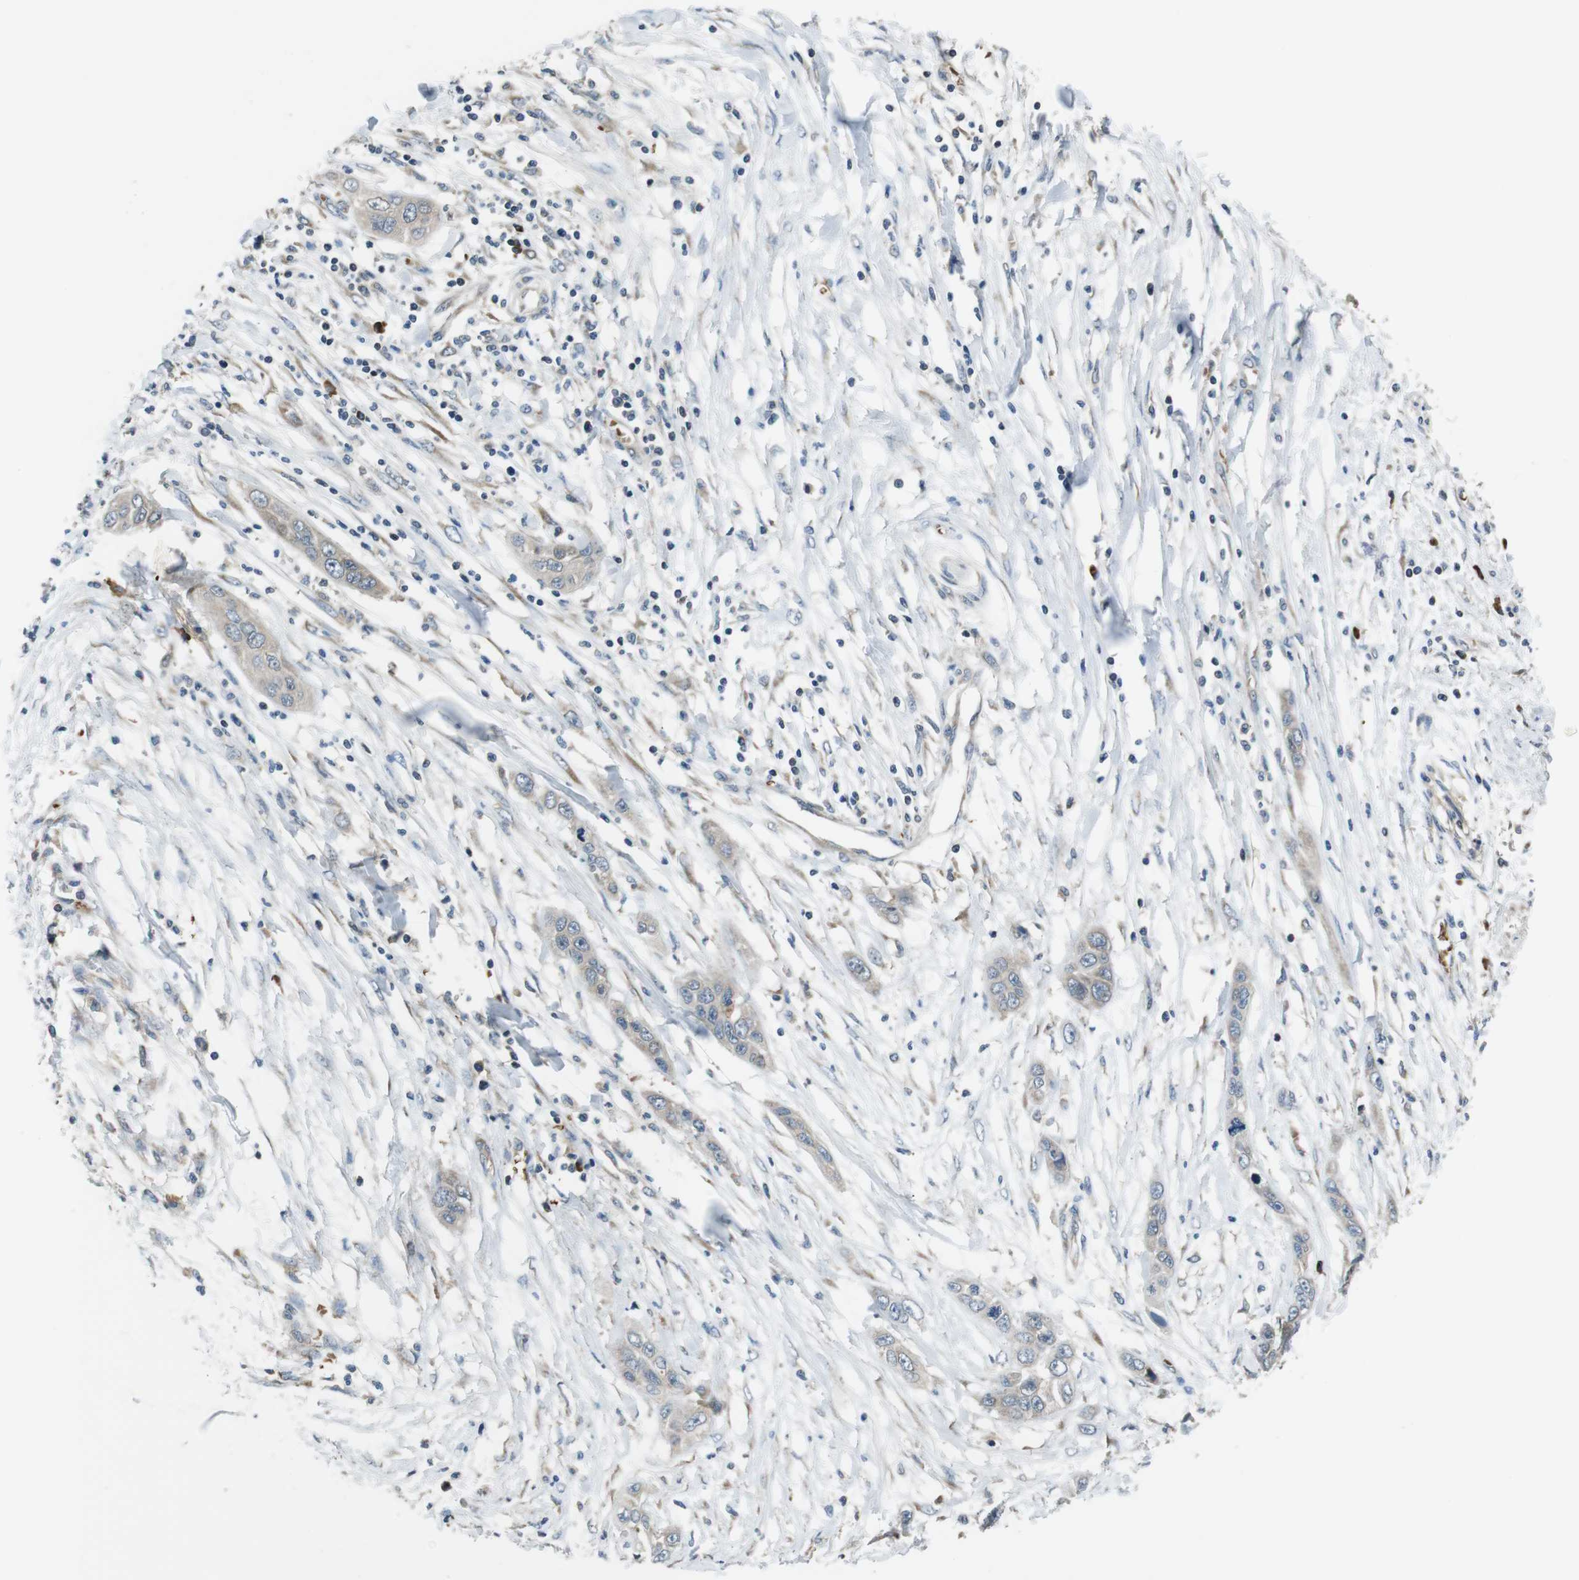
{"staining": {"intensity": "weak", "quantity": "<25%", "location": "cytoplasmic/membranous"}, "tissue": "pancreatic cancer", "cell_type": "Tumor cells", "image_type": "cancer", "snomed": [{"axis": "morphology", "description": "Adenocarcinoma, NOS"}, {"axis": "topography", "description": "Pancreas"}], "caption": "Tumor cells are negative for protein expression in human pancreatic cancer.", "gene": "SSR3", "patient": {"sex": "female", "age": 70}}